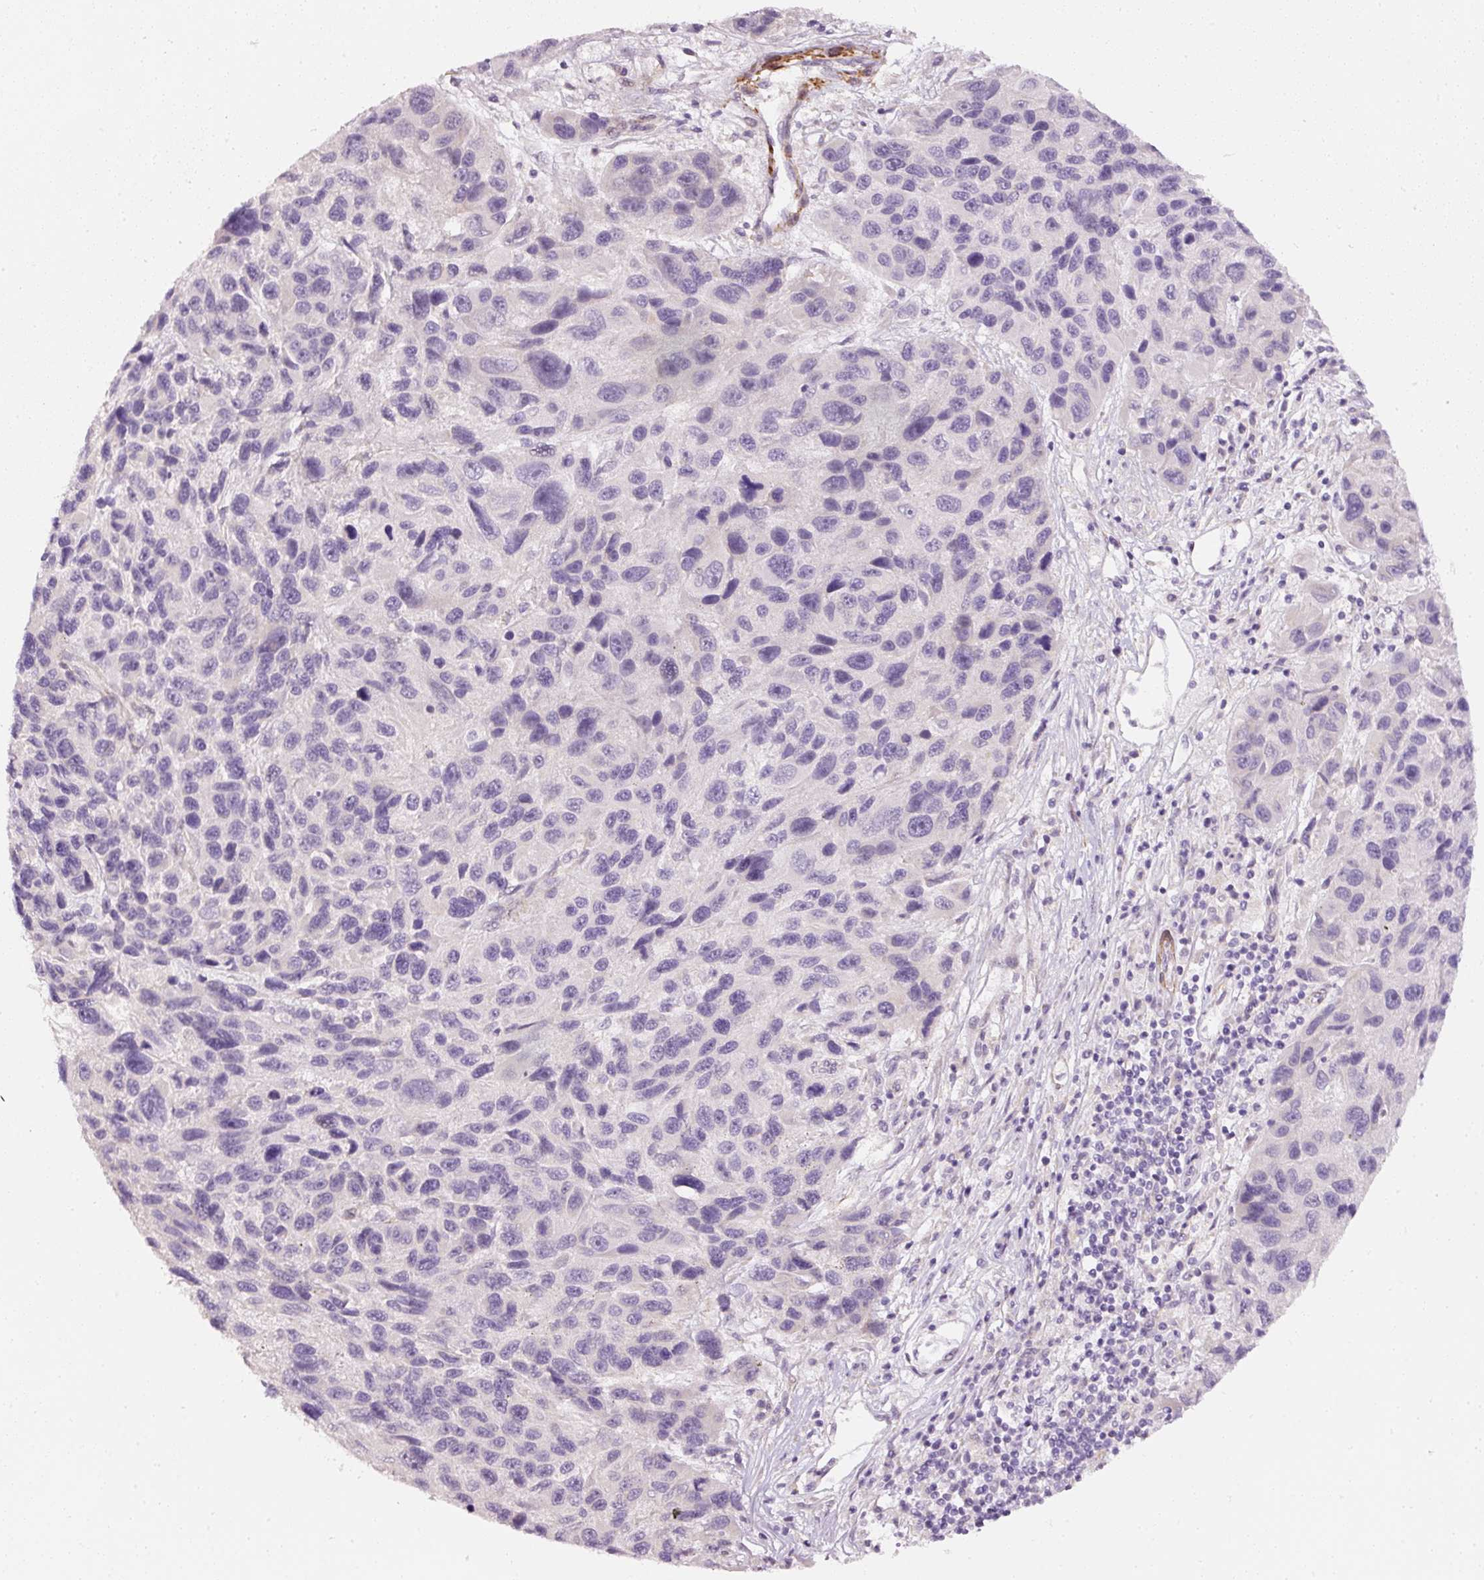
{"staining": {"intensity": "negative", "quantity": "none", "location": "none"}, "tissue": "melanoma", "cell_type": "Tumor cells", "image_type": "cancer", "snomed": [{"axis": "morphology", "description": "Malignant melanoma, NOS"}, {"axis": "topography", "description": "Skin"}], "caption": "Protein analysis of melanoma shows no significant positivity in tumor cells.", "gene": "TOGARAM1", "patient": {"sex": "male", "age": 53}}